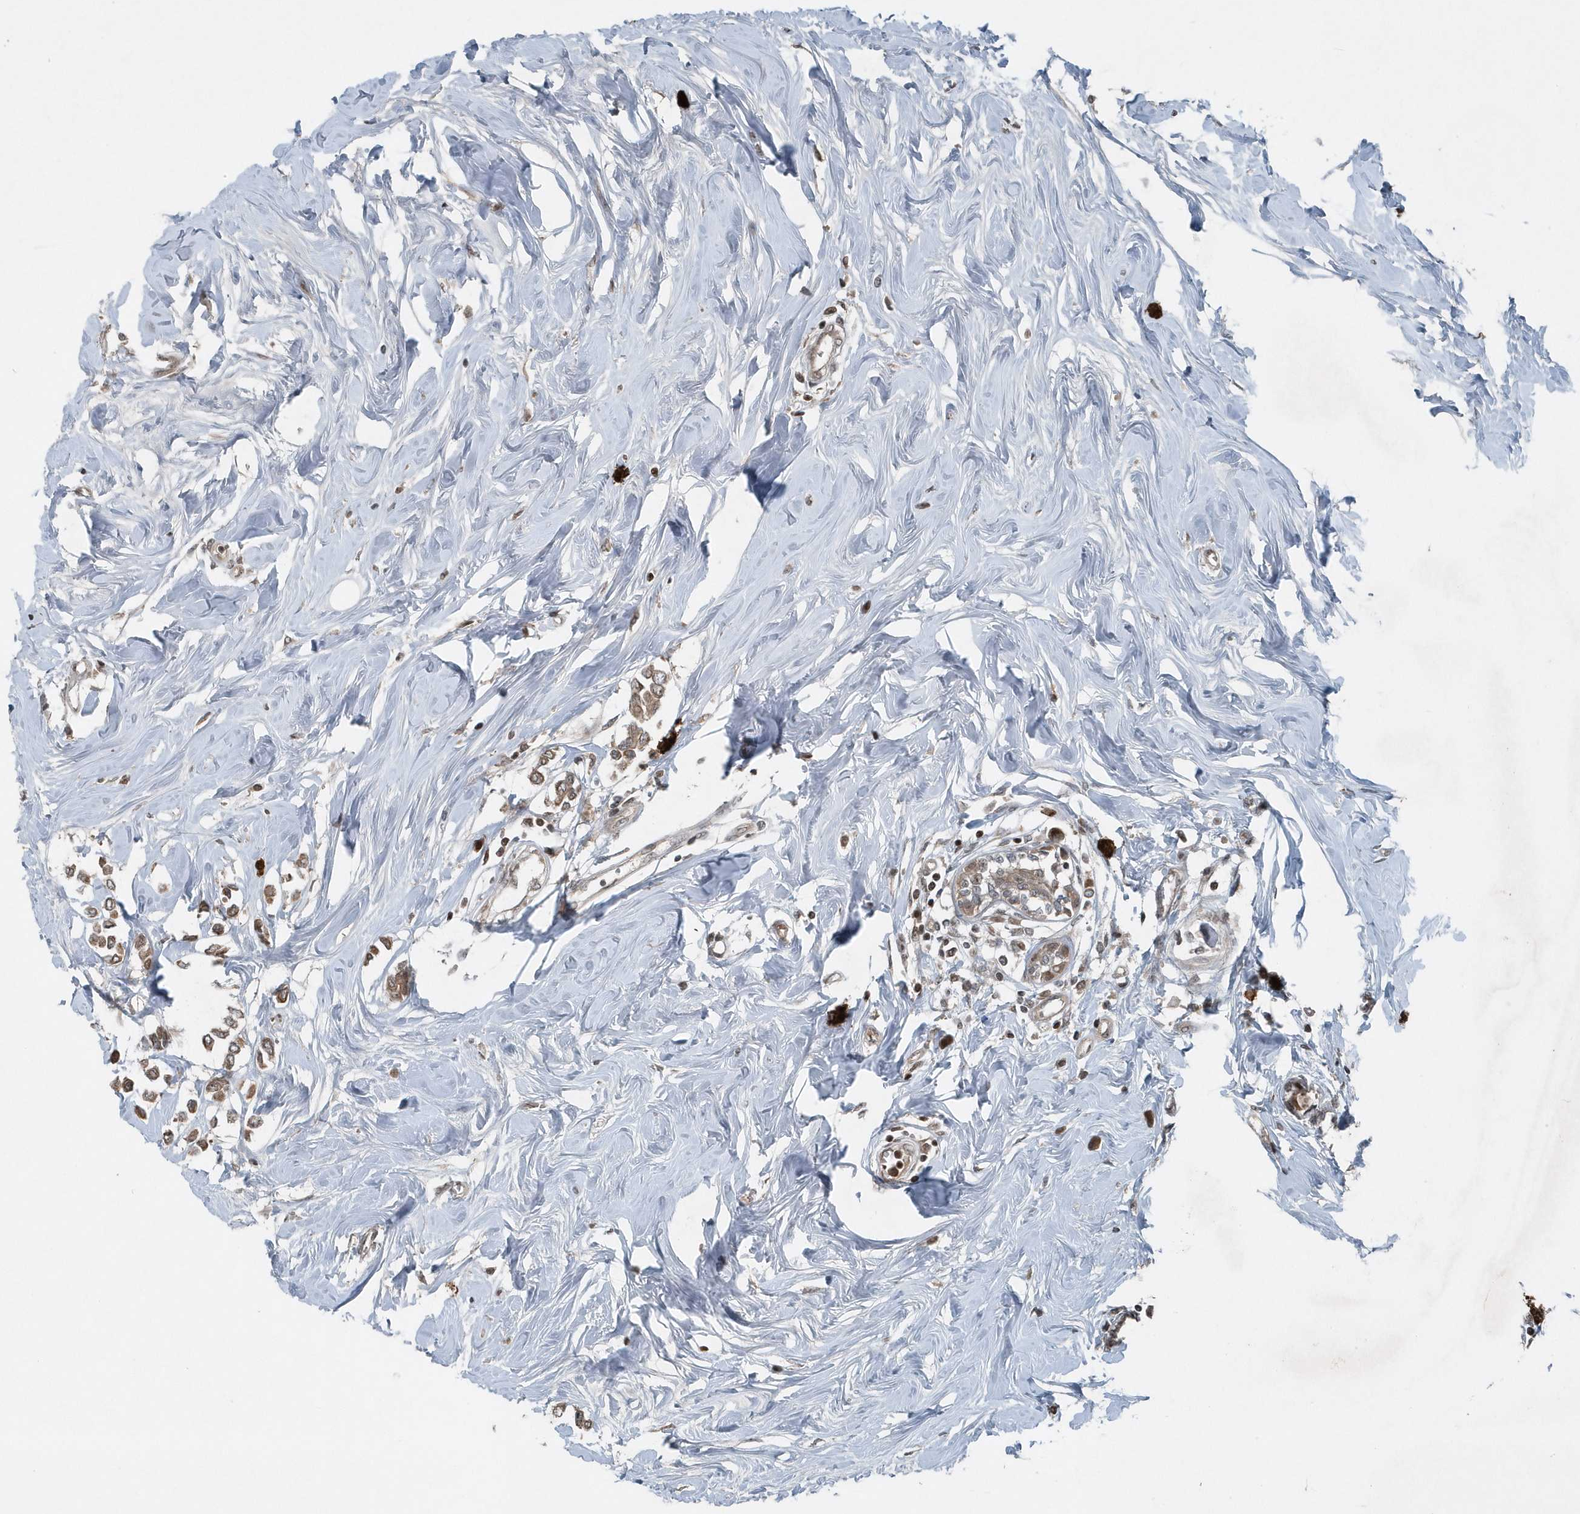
{"staining": {"intensity": "moderate", "quantity": ">75%", "location": "cytoplasmic/membranous"}, "tissue": "breast cancer", "cell_type": "Tumor cells", "image_type": "cancer", "snomed": [{"axis": "morphology", "description": "Lobular carcinoma"}, {"axis": "topography", "description": "Breast"}], "caption": "IHC image of neoplastic tissue: human breast cancer stained using immunohistochemistry (IHC) shows medium levels of moderate protein expression localized specifically in the cytoplasmic/membranous of tumor cells, appearing as a cytoplasmic/membranous brown color.", "gene": "EIF2B1", "patient": {"sex": "female", "age": 51}}